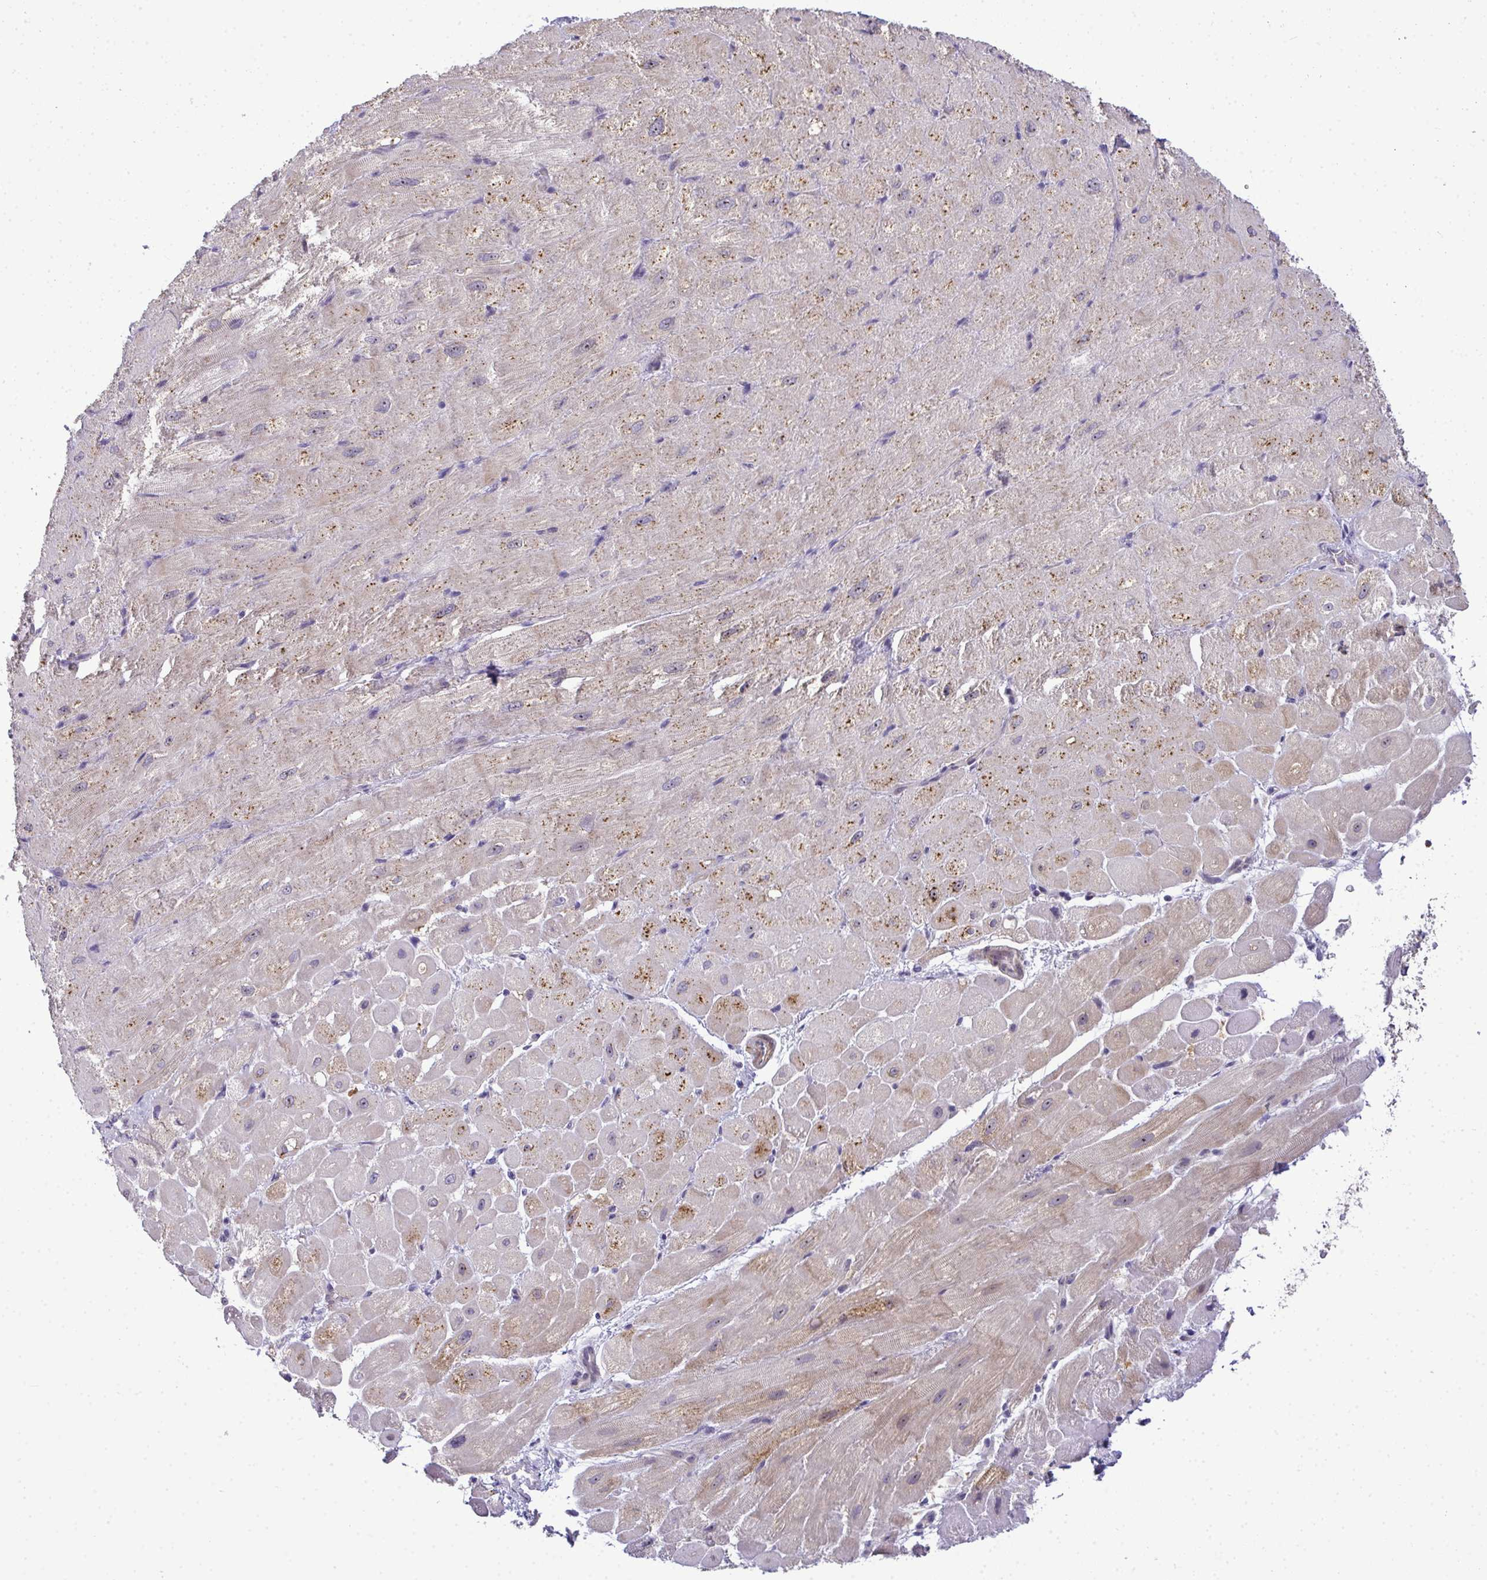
{"staining": {"intensity": "moderate", "quantity": "<25%", "location": "cytoplasmic/membranous"}, "tissue": "heart muscle", "cell_type": "Cardiomyocytes", "image_type": "normal", "snomed": [{"axis": "morphology", "description": "Normal tissue, NOS"}, {"axis": "topography", "description": "Heart"}], "caption": "Moderate cytoplasmic/membranous protein expression is identified in about <25% of cardiomyocytes in heart muscle.", "gene": "NT5C1A", "patient": {"sex": "male", "age": 62}}